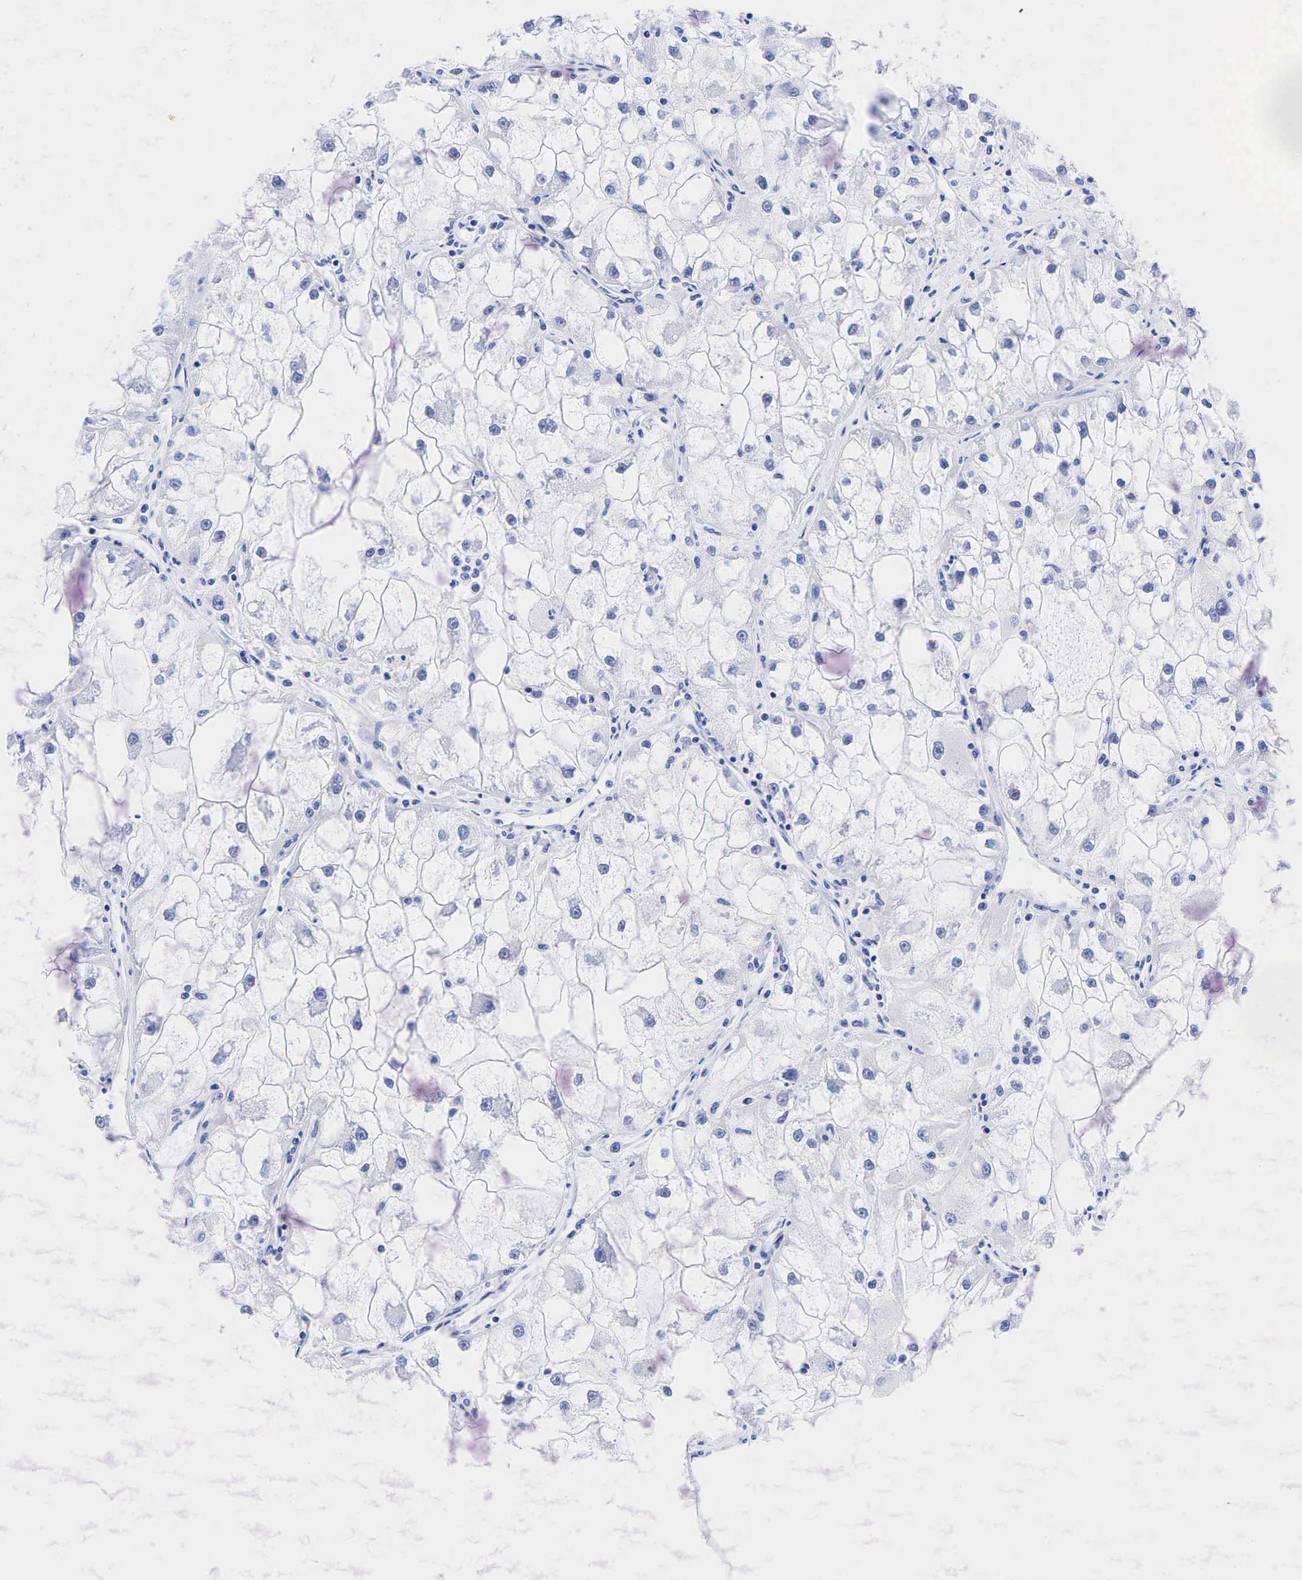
{"staining": {"intensity": "negative", "quantity": "none", "location": "none"}, "tissue": "renal cancer", "cell_type": "Tumor cells", "image_type": "cancer", "snomed": [{"axis": "morphology", "description": "Adenocarcinoma, NOS"}, {"axis": "topography", "description": "Kidney"}], "caption": "Tumor cells are negative for protein expression in human renal adenocarcinoma. Brightfield microscopy of IHC stained with DAB (brown) and hematoxylin (blue), captured at high magnification.", "gene": "ESR1", "patient": {"sex": "female", "age": 73}}